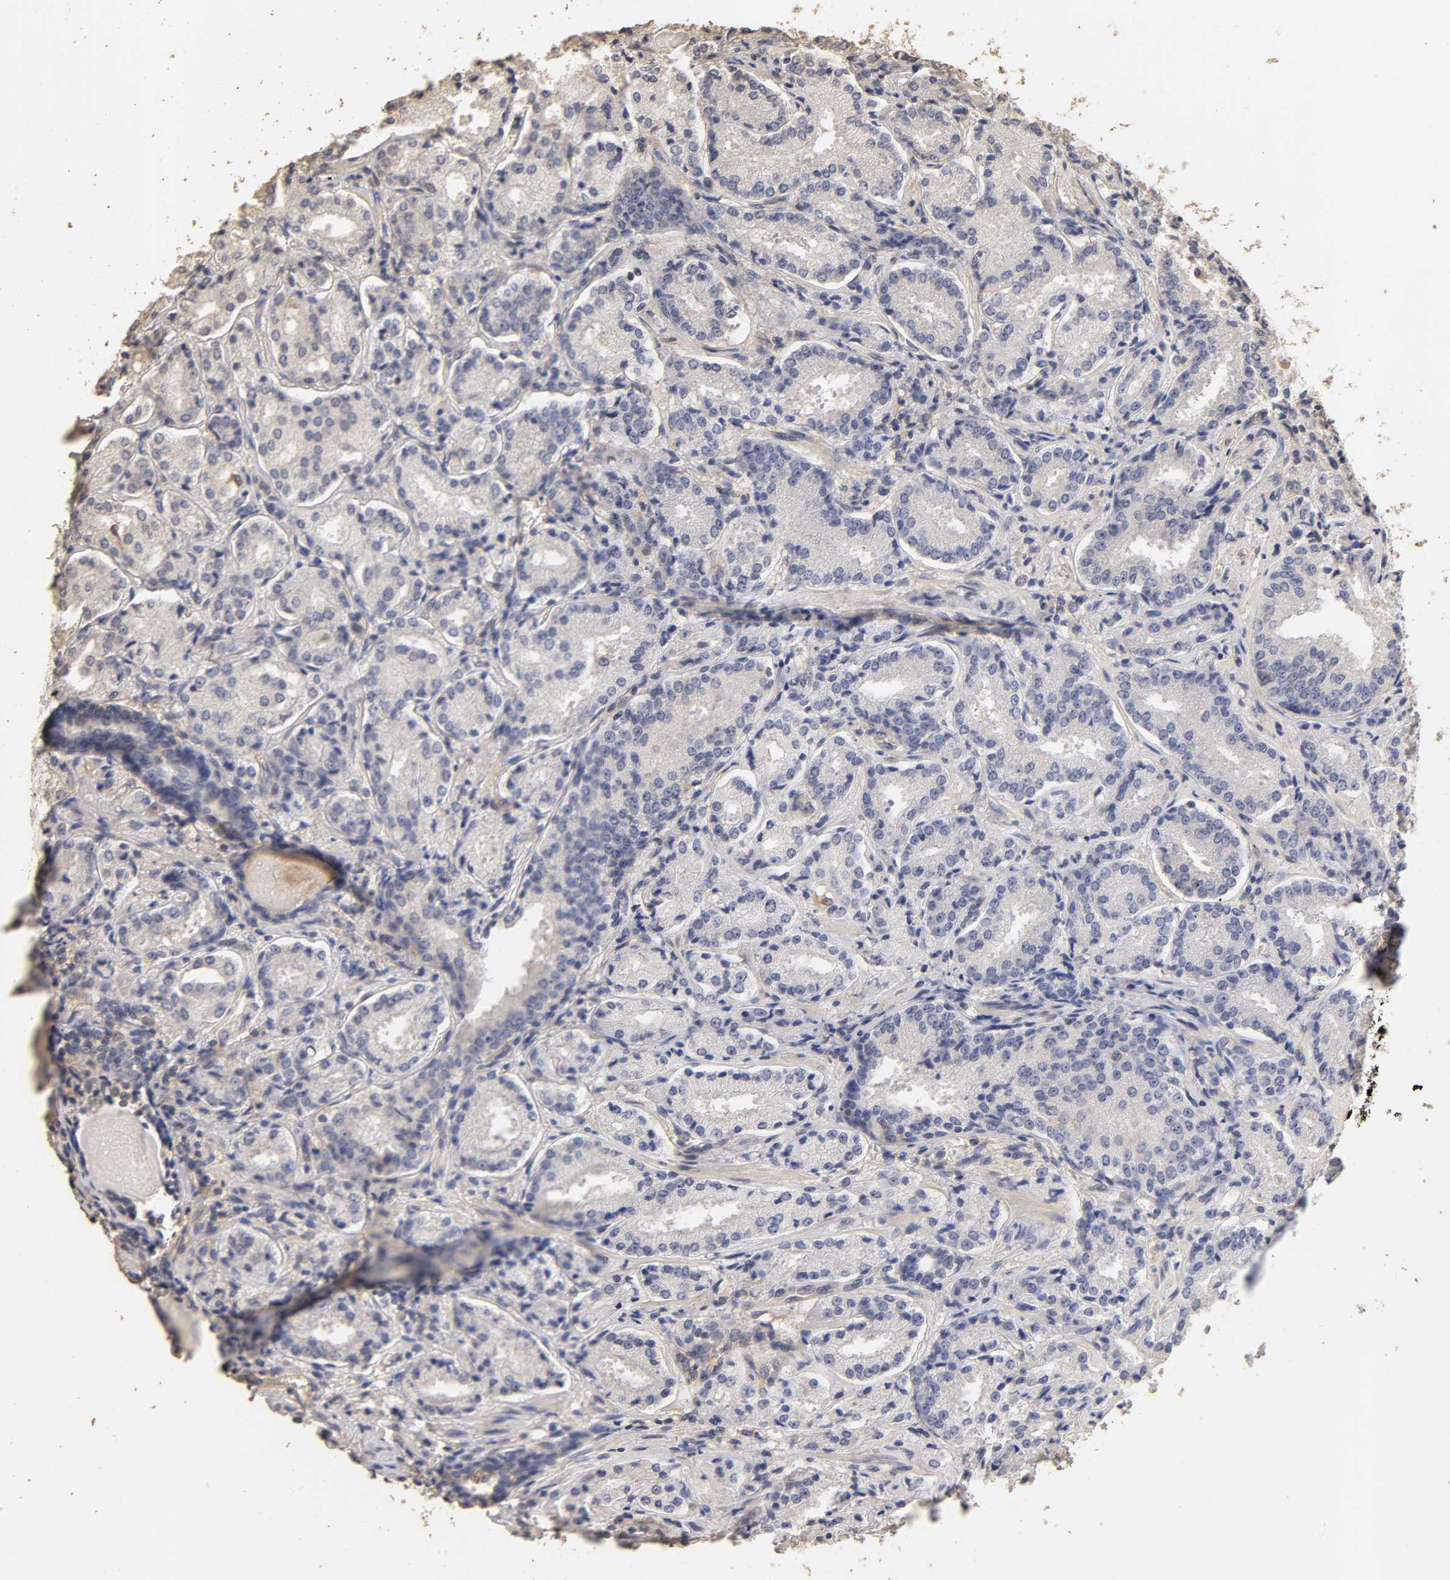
{"staining": {"intensity": "negative", "quantity": "none", "location": "none"}, "tissue": "prostate cancer", "cell_type": "Tumor cells", "image_type": "cancer", "snomed": [{"axis": "morphology", "description": "Adenocarcinoma, High grade"}, {"axis": "topography", "description": "Prostate"}], "caption": "A micrograph of human prostate cancer (adenocarcinoma (high-grade)) is negative for staining in tumor cells. (Stains: DAB immunohistochemistry with hematoxylin counter stain, Microscopy: brightfield microscopy at high magnification).", "gene": "VSIG4", "patient": {"sex": "male", "age": 58}}